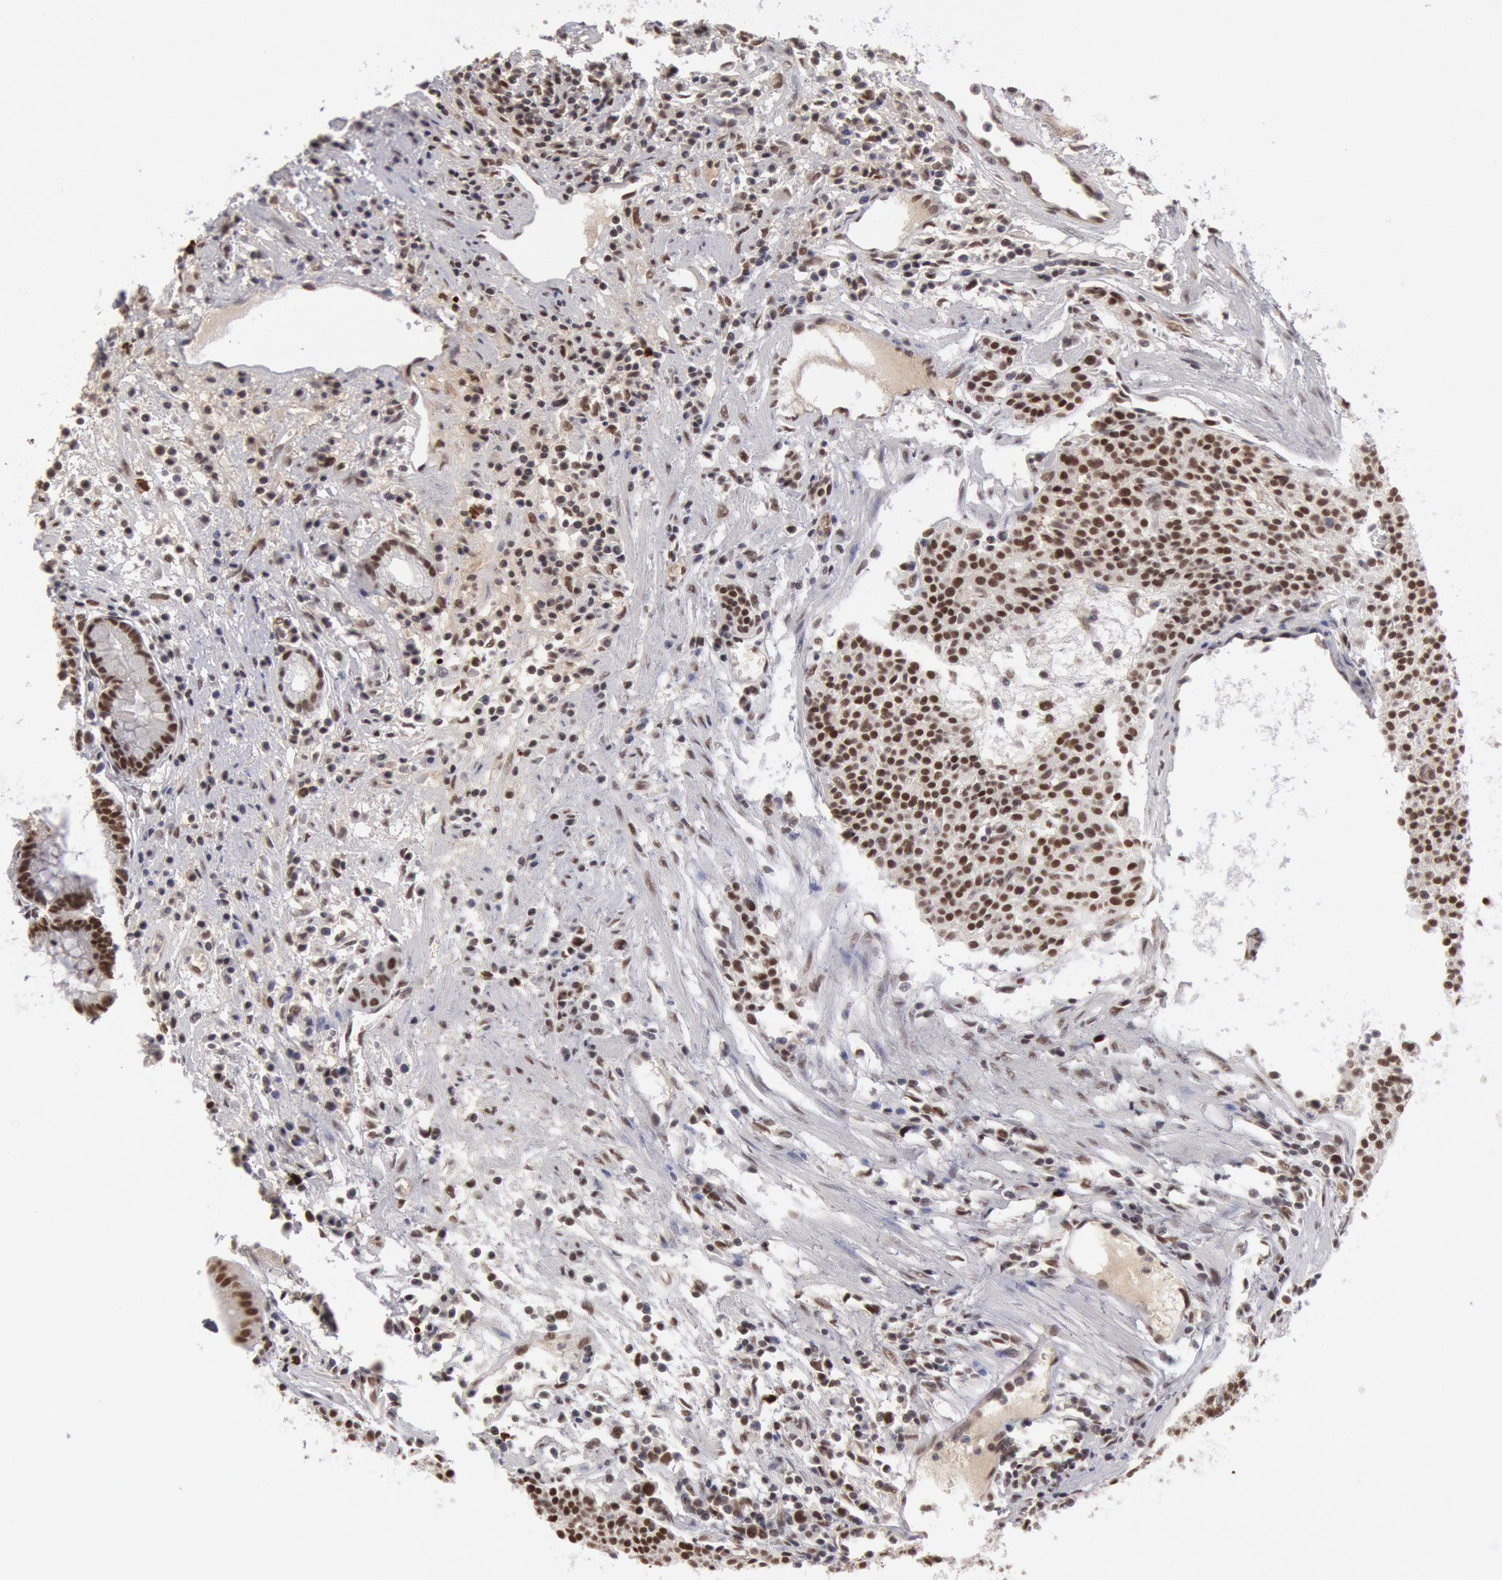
{"staining": {"intensity": "moderate", "quantity": "25%-75%", "location": "nuclear"}, "tissue": "carcinoid", "cell_type": "Tumor cells", "image_type": "cancer", "snomed": [{"axis": "morphology", "description": "Carcinoid, malignant, NOS"}, {"axis": "topography", "description": "Stomach"}], "caption": "Approximately 25%-75% of tumor cells in carcinoid show moderate nuclear protein positivity as visualized by brown immunohistochemical staining.", "gene": "PPP4R3B", "patient": {"sex": "female", "age": 76}}